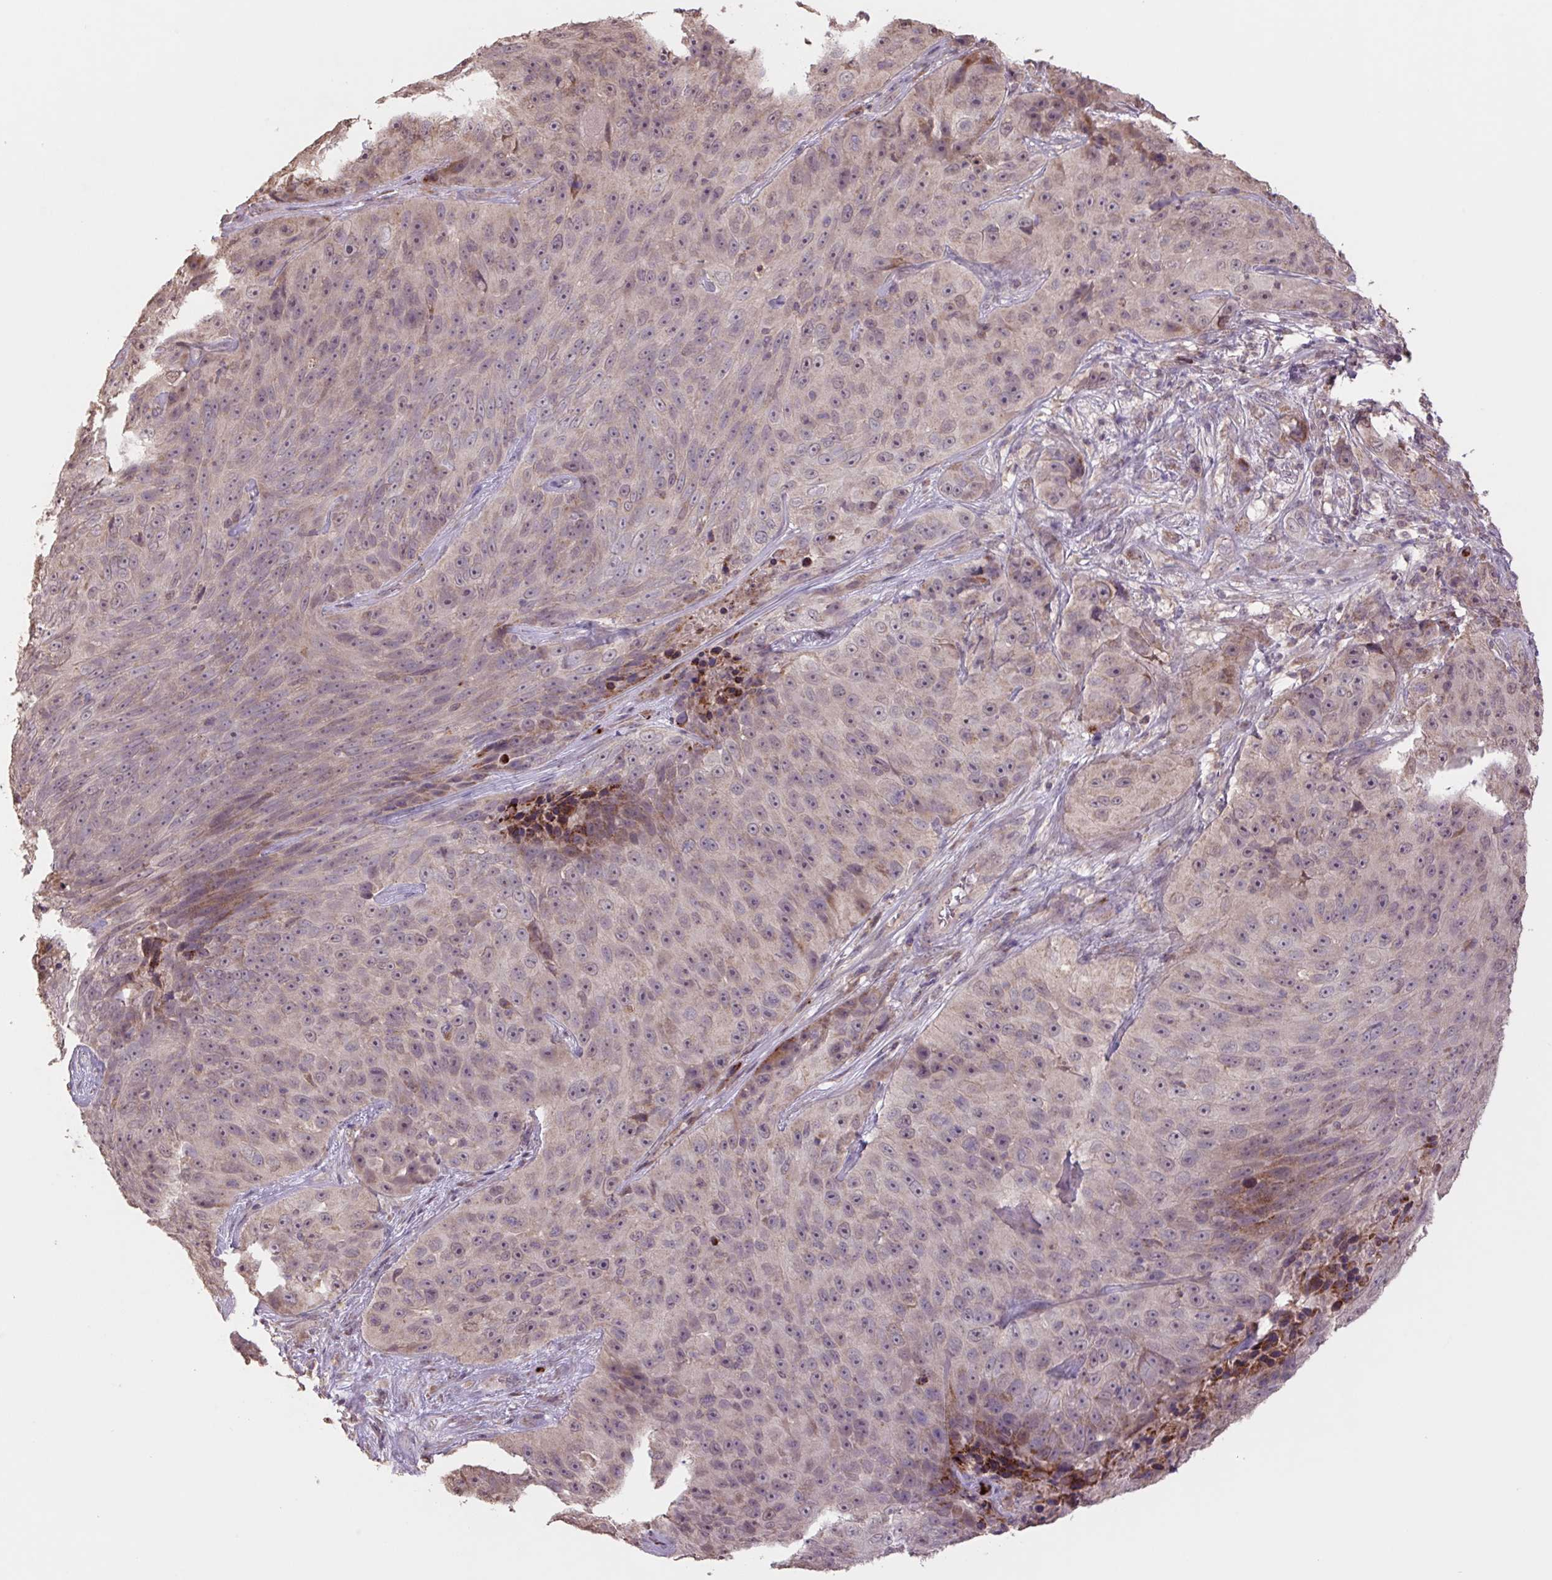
{"staining": {"intensity": "weak", "quantity": "<25%", "location": "cytoplasmic/membranous"}, "tissue": "skin cancer", "cell_type": "Tumor cells", "image_type": "cancer", "snomed": [{"axis": "morphology", "description": "Squamous cell carcinoma, NOS"}, {"axis": "topography", "description": "Skin"}], "caption": "An image of human skin cancer is negative for staining in tumor cells. (Immunohistochemistry (ihc), brightfield microscopy, high magnification).", "gene": "TMEM160", "patient": {"sex": "female", "age": 87}}